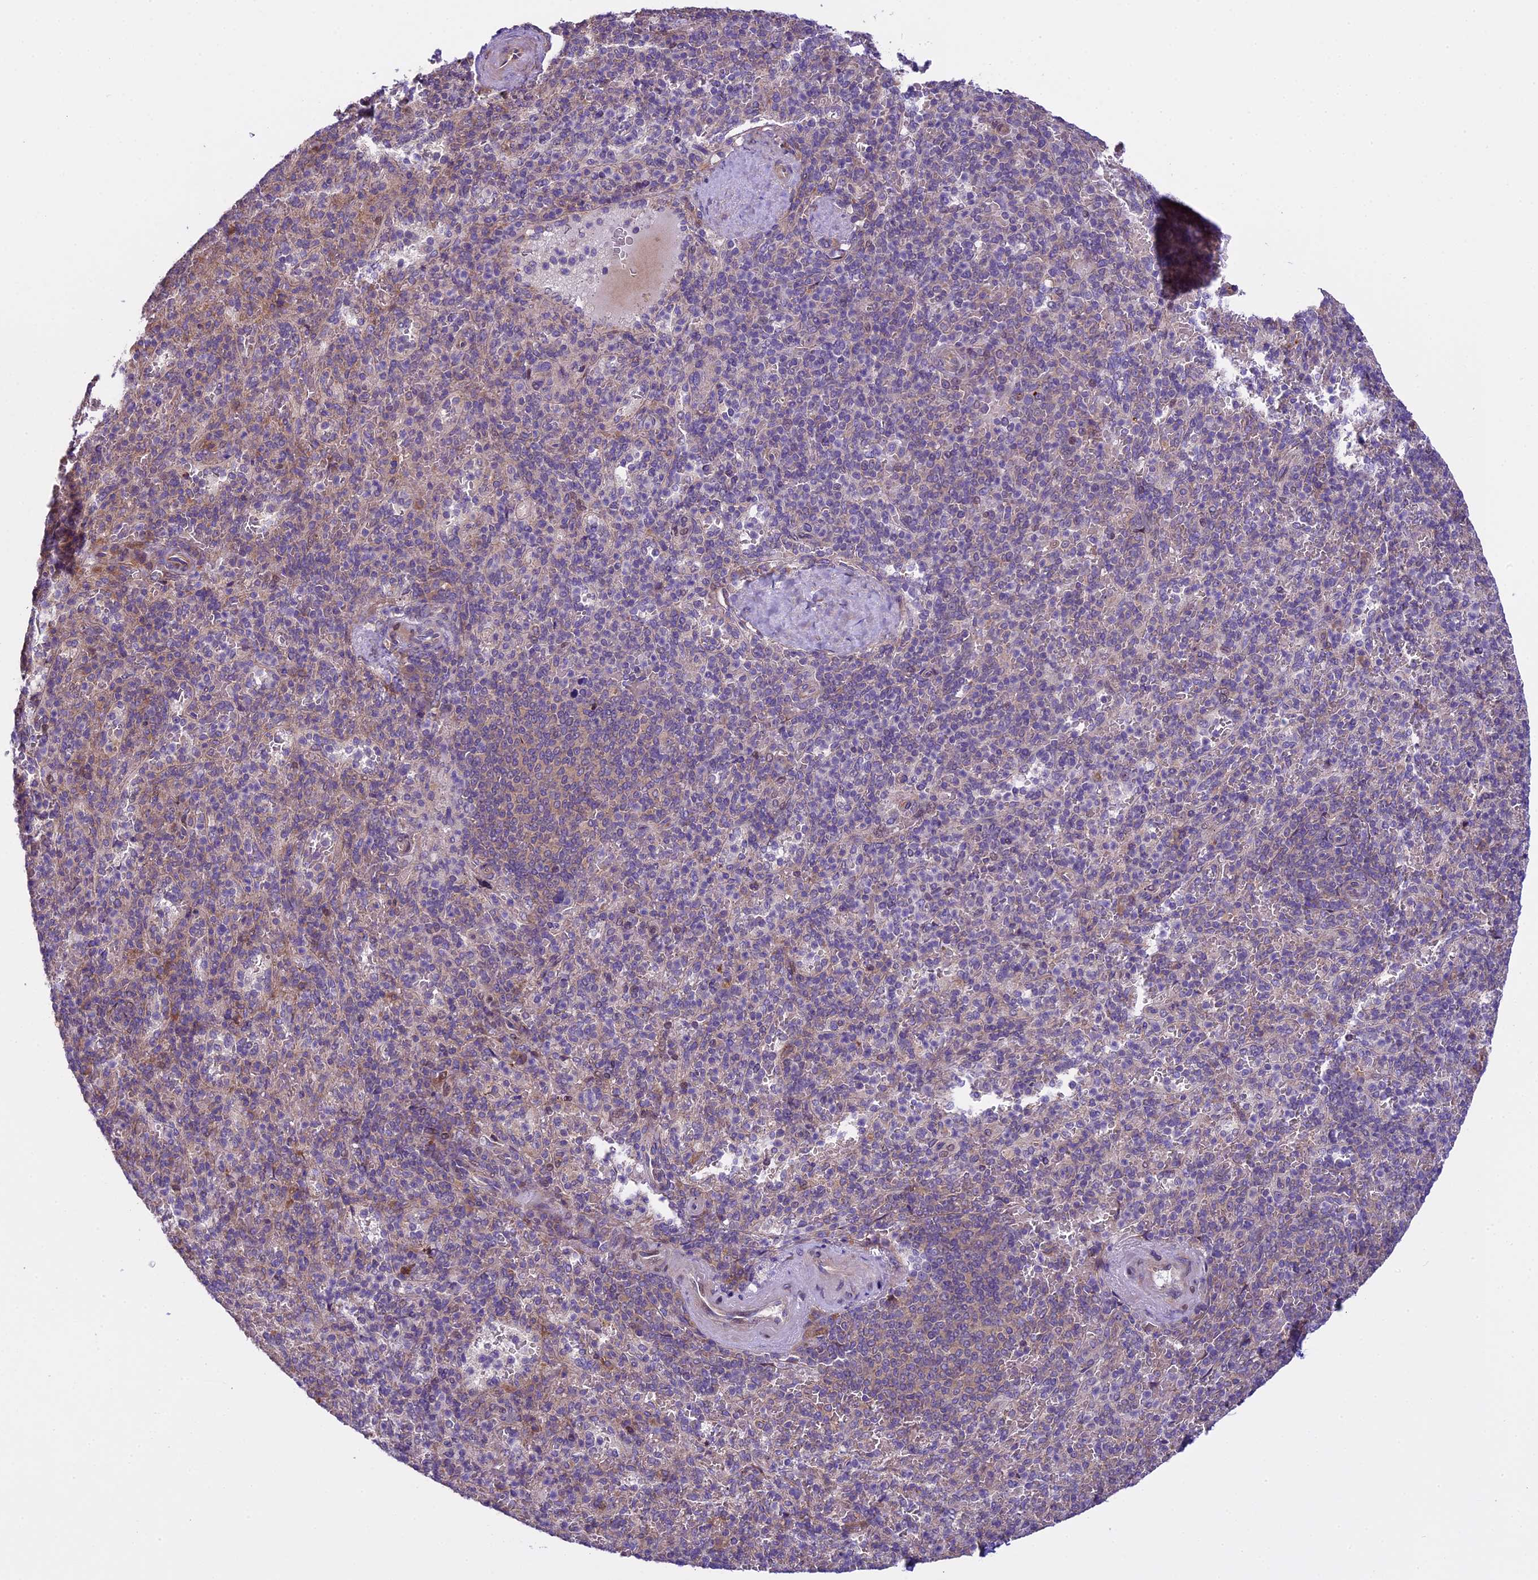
{"staining": {"intensity": "weak", "quantity": "<25%", "location": "cytoplasmic/membranous"}, "tissue": "spleen", "cell_type": "Cells in red pulp", "image_type": "normal", "snomed": [{"axis": "morphology", "description": "Normal tissue, NOS"}, {"axis": "topography", "description": "Spleen"}], "caption": "Cells in red pulp are negative for protein expression in benign human spleen. (DAB IHC with hematoxylin counter stain).", "gene": "SPIRE1", "patient": {"sex": "male", "age": 82}}